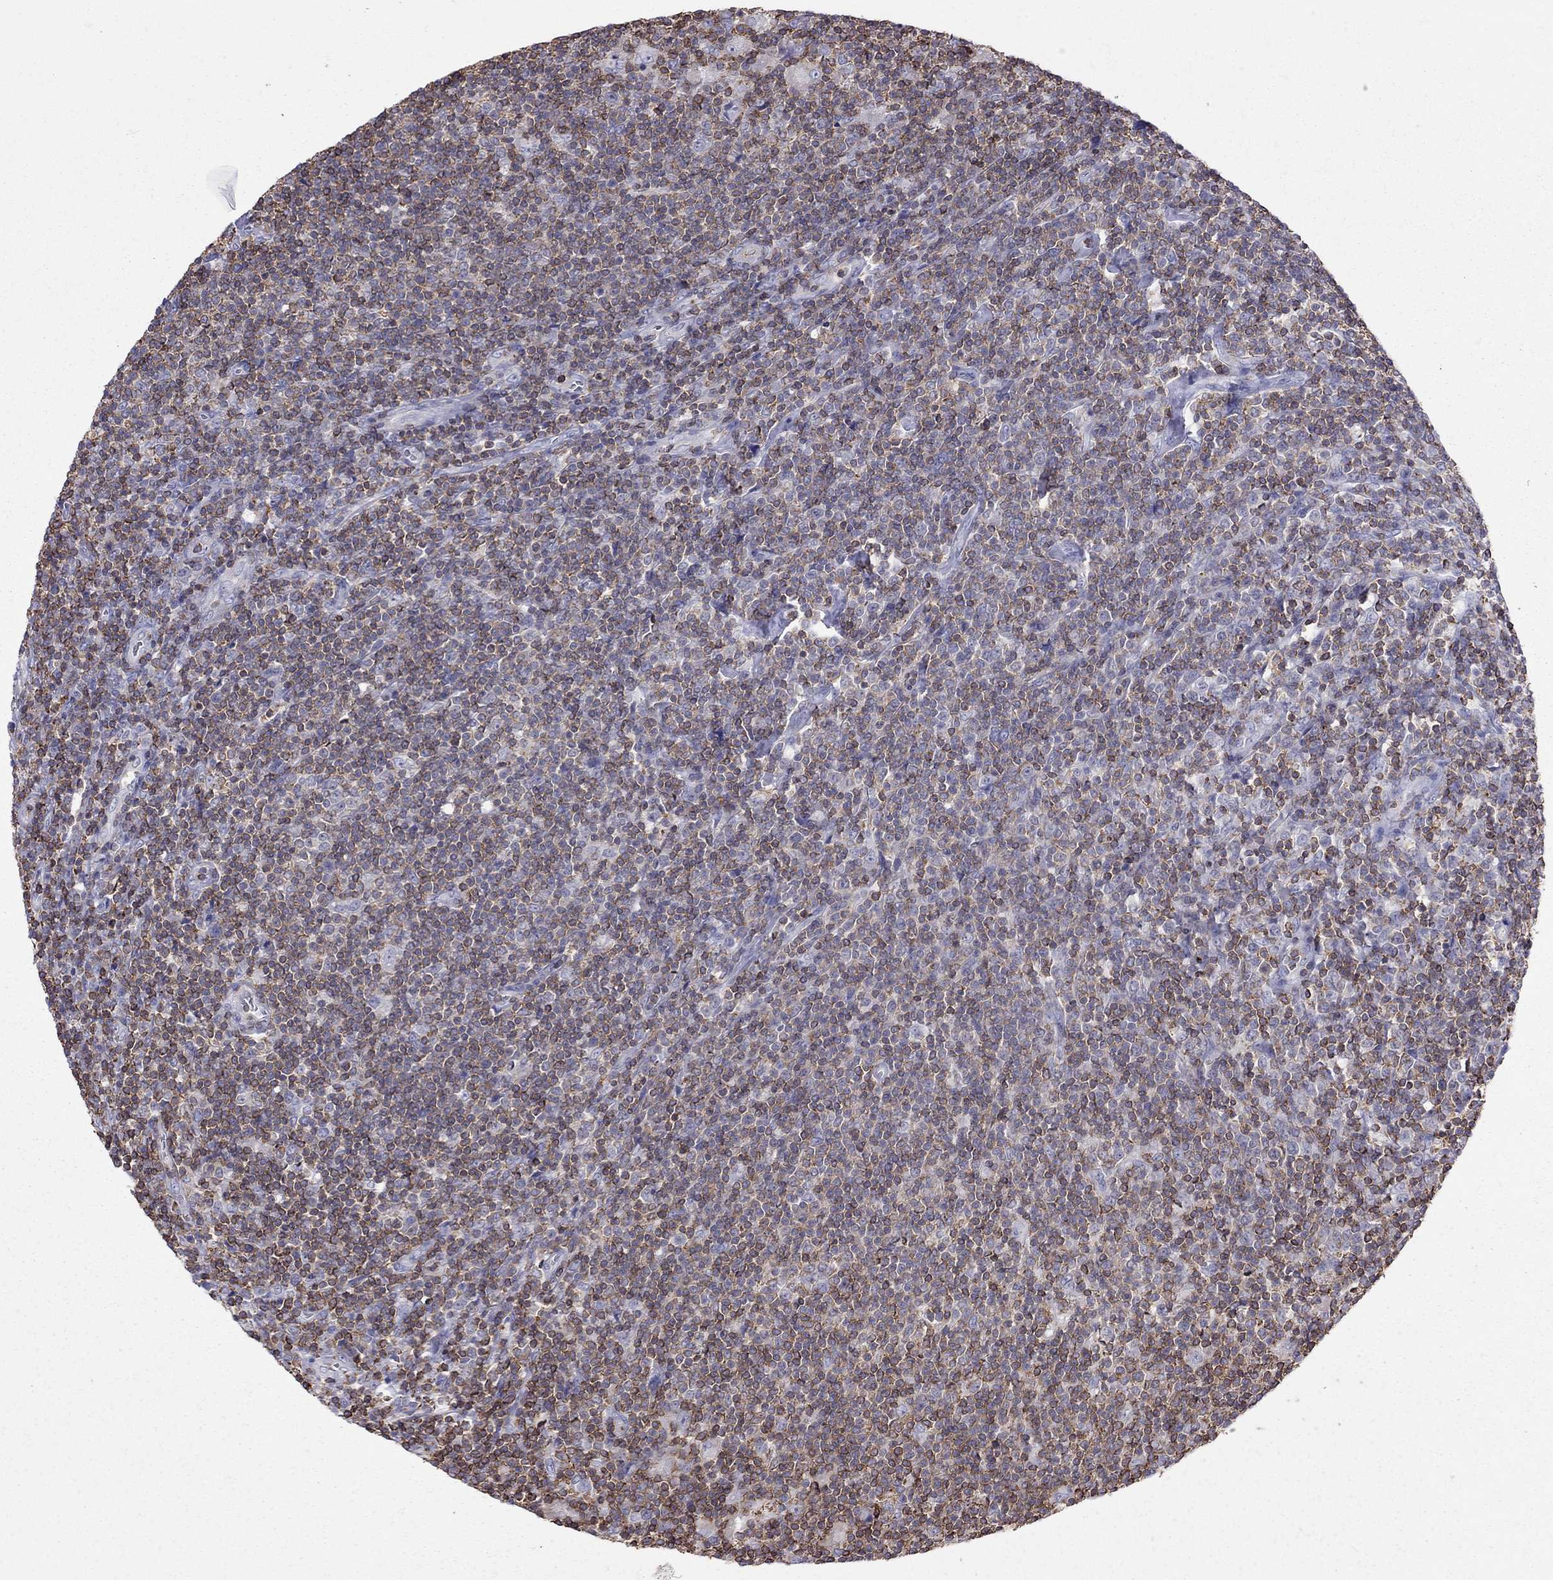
{"staining": {"intensity": "negative", "quantity": "none", "location": "none"}, "tissue": "lymphoma", "cell_type": "Tumor cells", "image_type": "cancer", "snomed": [{"axis": "morphology", "description": "Hodgkin's disease, NOS"}, {"axis": "topography", "description": "Lymph node"}], "caption": "Histopathology image shows no protein expression in tumor cells of lymphoma tissue. (Stains: DAB (3,3'-diaminobenzidine) IHC with hematoxylin counter stain, Microscopy: brightfield microscopy at high magnification).", "gene": "MND1", "patient": {"sex": "male", "age": 40}}